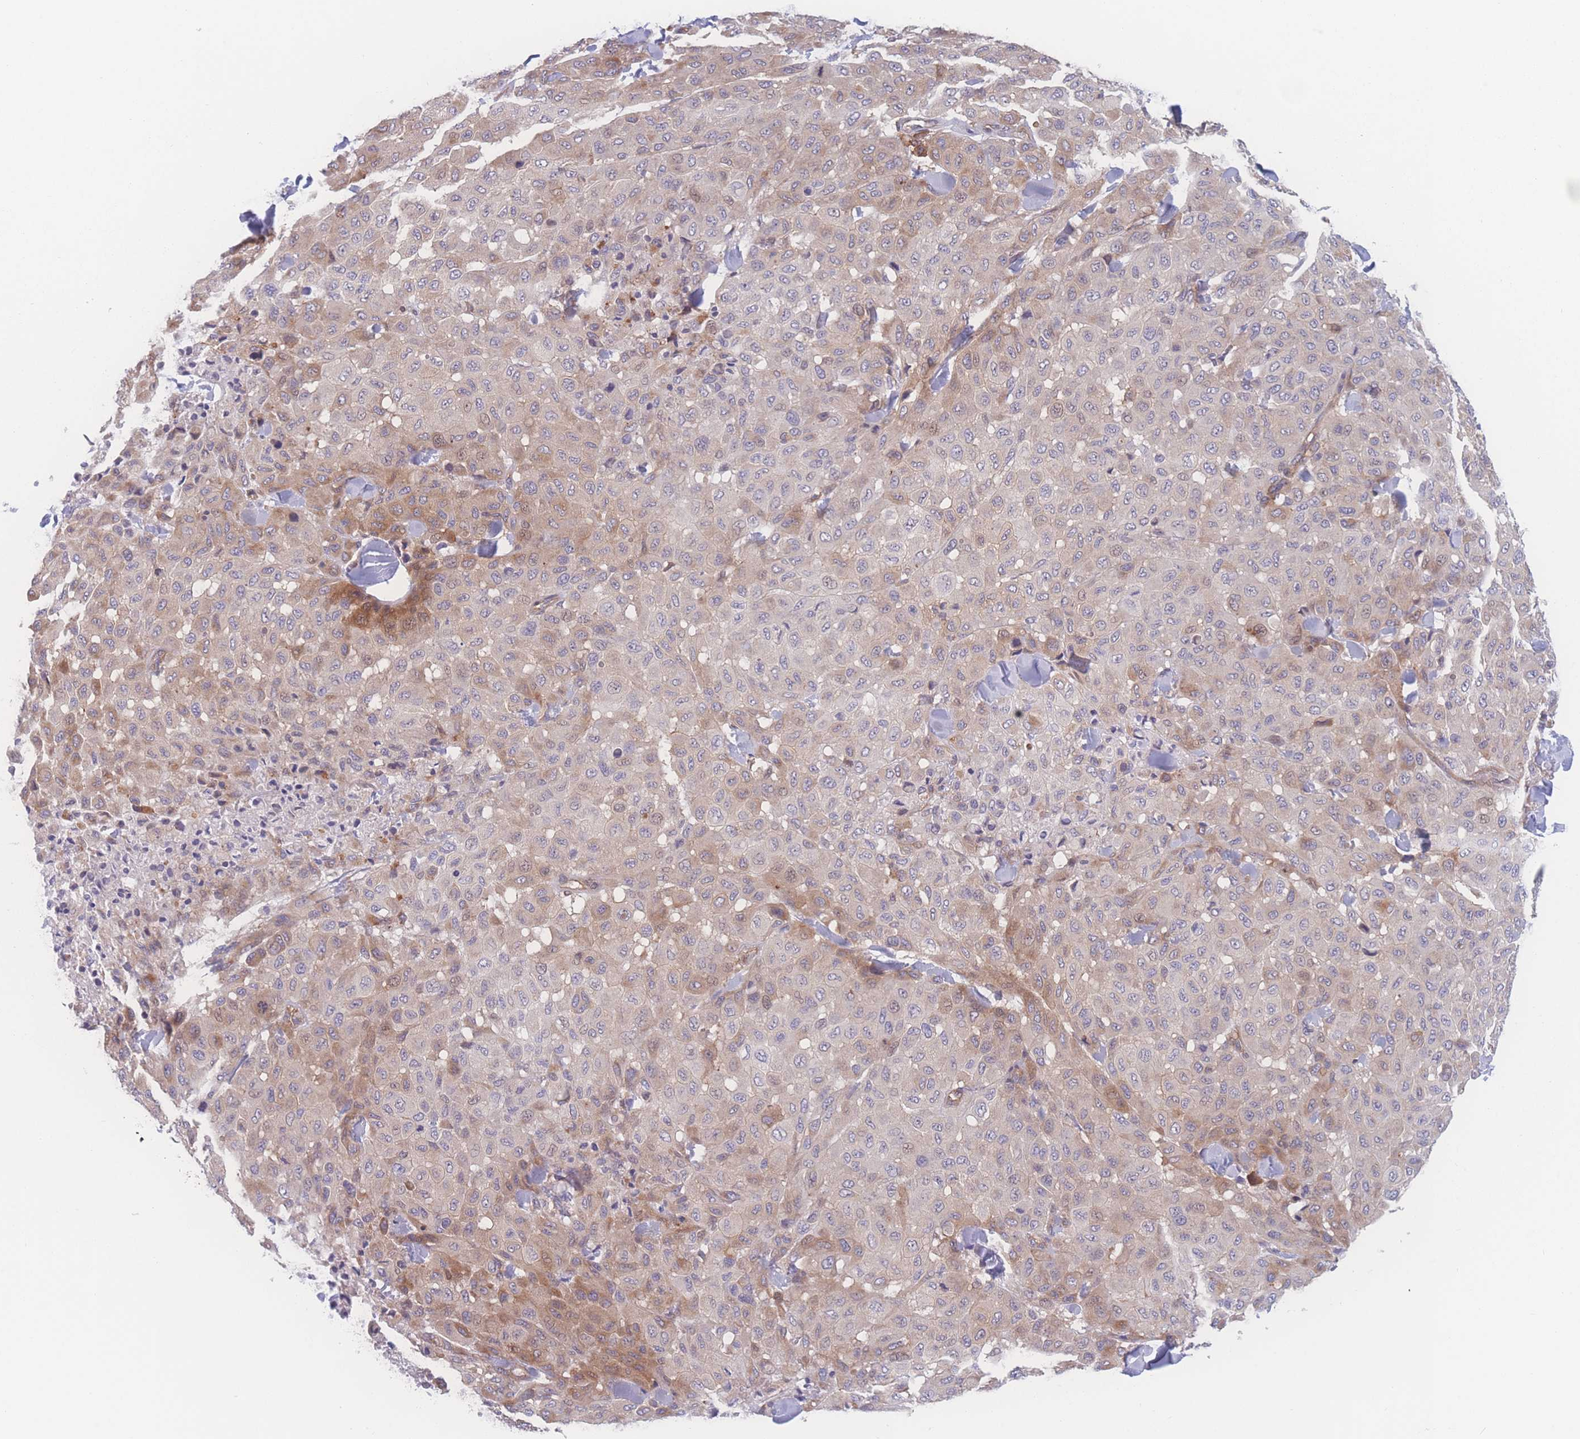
{"staining": {"intensity": "moderate", "quantity": "<25%", "location": "cytoplasmic/membranous"}, "tissue": "melanoma", "cell_type": "Tumor cells", "image_type": "cancer", "snomed": [{"axis": "morphology", "description": "Malignant melanoma, Metastatic site"}, {"axis": "topography", "description": "Skin"}], "caption": "Malignant melanoma (metastatic site) stained with DAB (3,3'-diaminobenzidine) IHC reveals low levels of moderate cytoplasmic/membranous expression in approximately <25% of tumor cells.", "gene": "CFAP97", "patient": {"sex": "female", "age": 81}}